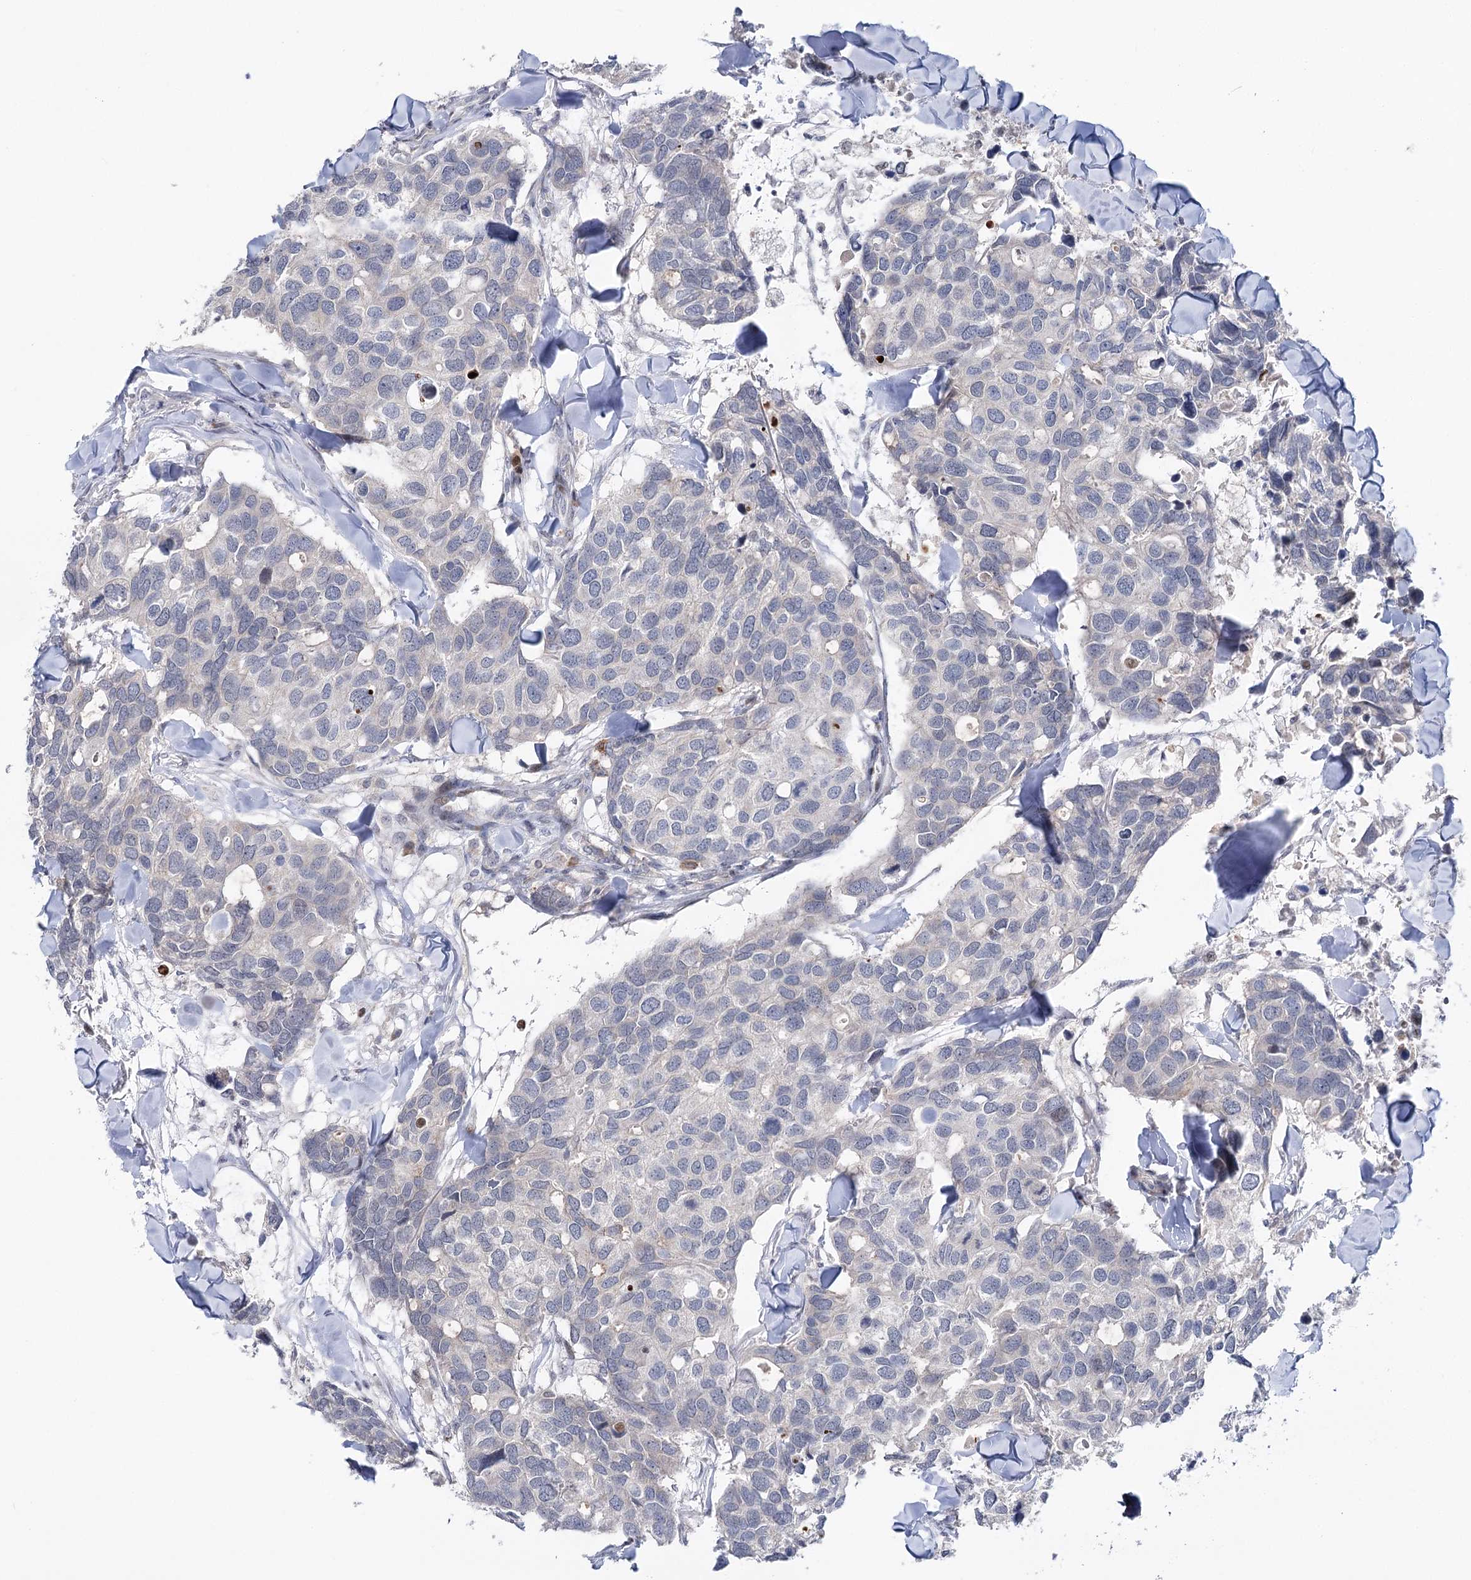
{"staining": {"intensity": "negative", "quantity": "none", "location": "none"}, "tissue": "breast cancer", "cell_type": "Tumor cells", "image_type": "cancer", "snomed": [{"axis": "morphology", "description": "Duct carcinoma"}, {"axis": "topography", "description": "Breast"}], "caption": "IHC micrograph of neoplastic tissue: breast invasive ductal carcinoma stained with DAB (3,3'-diaminobenzidine) reveals no significant protein staining in tumor cells.", "gene": "PTGR1", "patient": {"sex": "female", "age": 83}}